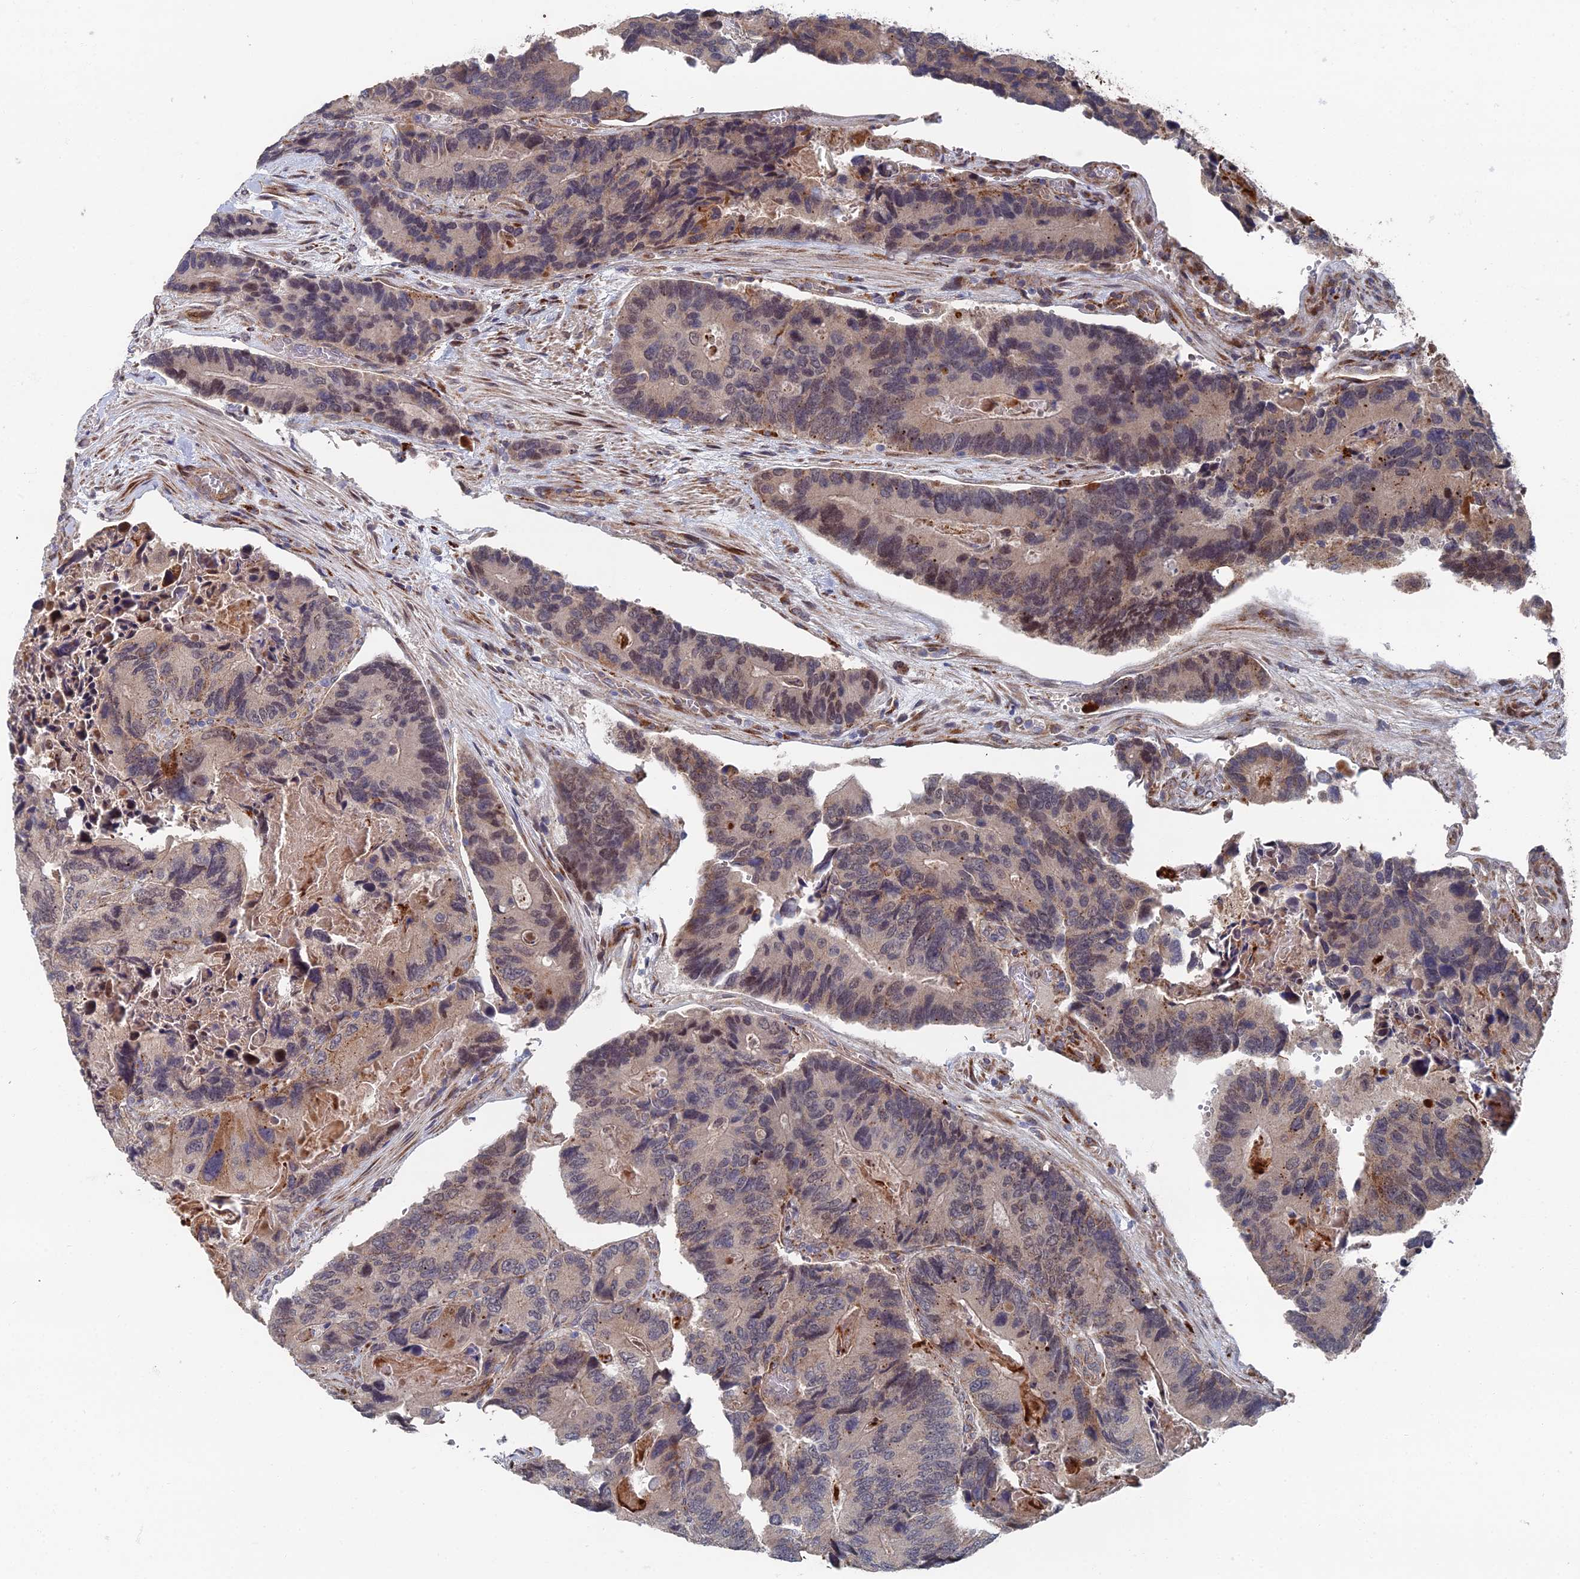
{"staining": {"intensity": "weak", "quantity": "<25%", "location": "nuclear"}, "tissue": "colorectal cancer", "cell_type": "Tumor cells", "image_type": "cancer", "snomed": [{"axis": "morphology", "description": "Adenocarcinoma, NOS"}, {"axis": "topography", "description": "Colon"}], "caption": "Colorectal cancer (adenocarcinoma) was stained to show a protein in brown. There is no significant positivity in tumor cells.", "gene": "GTF2IRD1", "patient": {"sex": "male", "age": 84}}